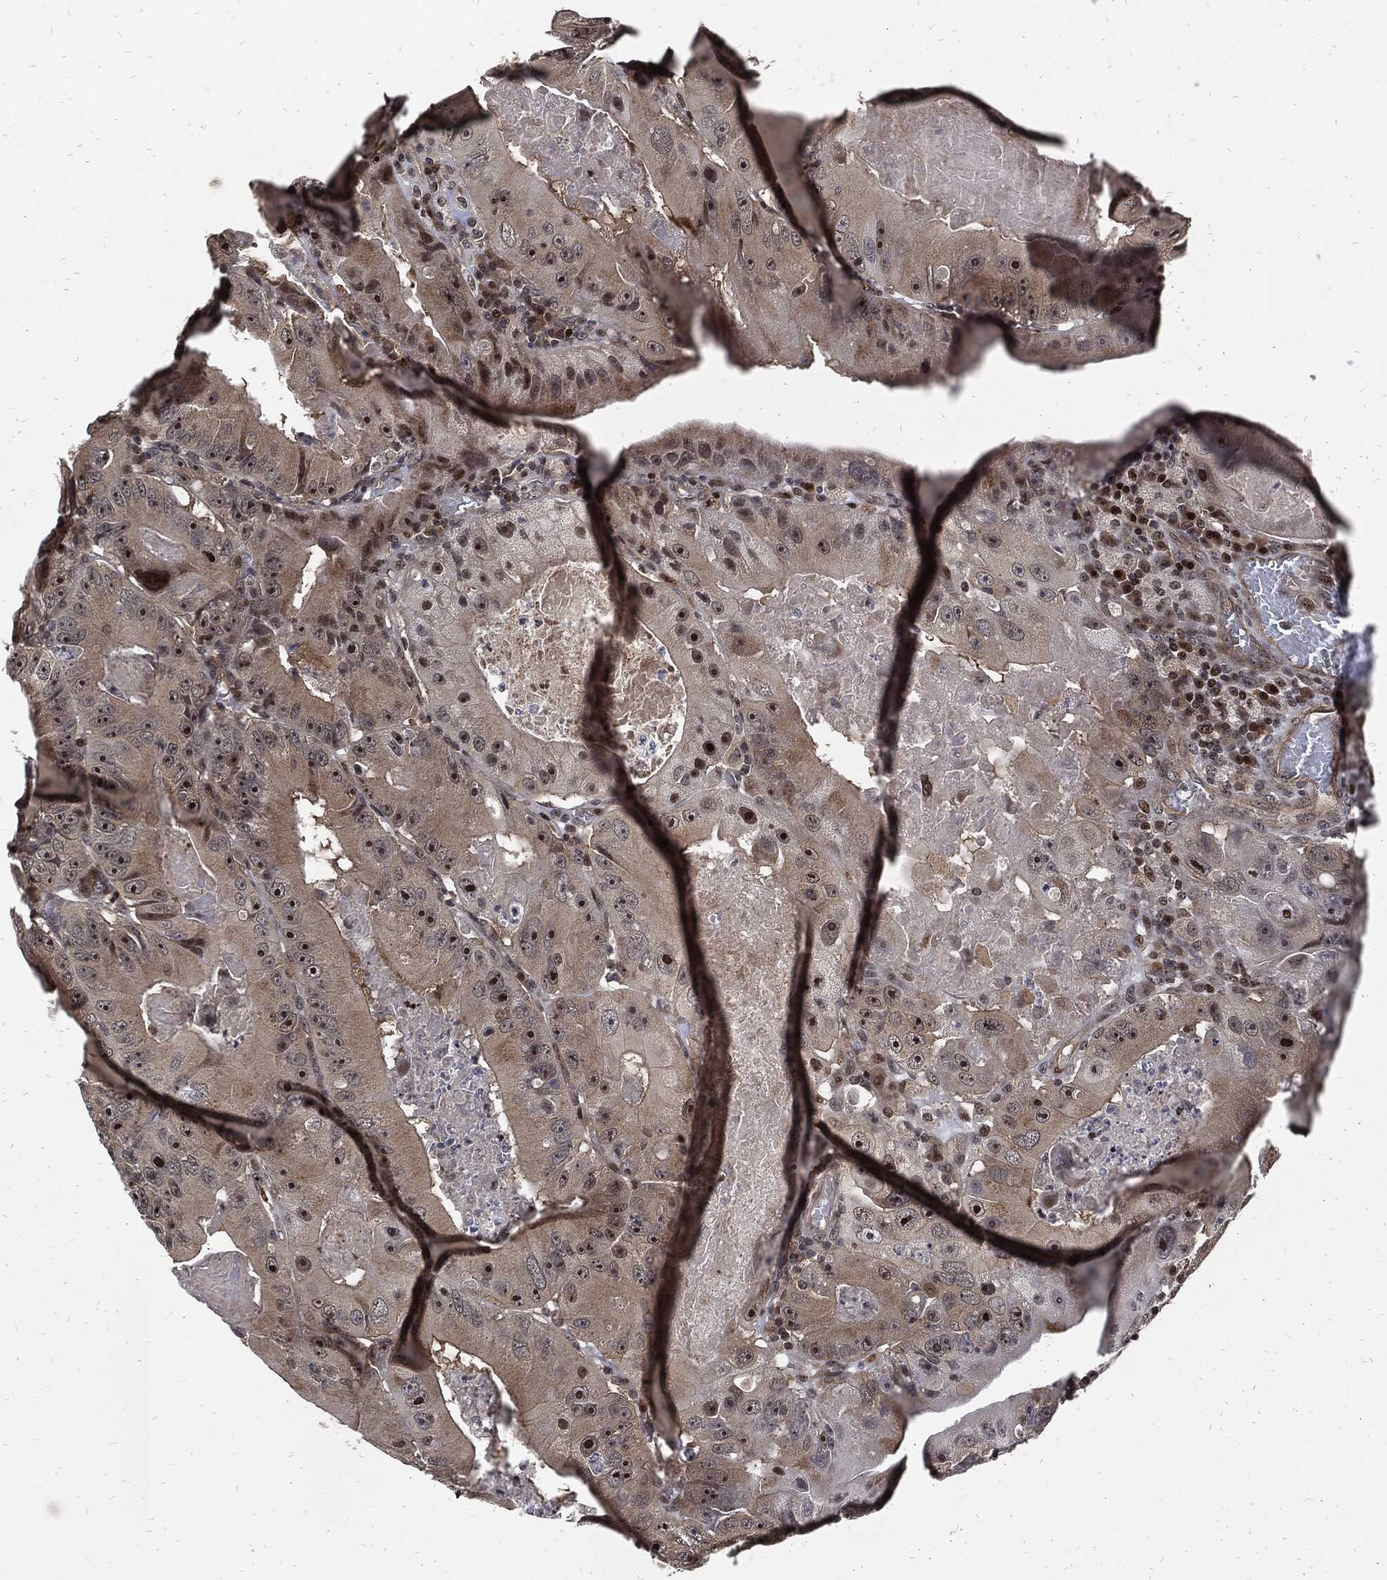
{"staining": {"intensity": "strong", "quantity": "25%-75%", "location": "nuclear"}, "tissue": "colorectal cancer", "cell_type": "Tumor cells", "image_type": "cancer", "snomed": [{"axis": "morphology", "description": "Adenocarcinoma, NOS"}, {"axis": "topography", "description": "Colon"}], "caption": "The photomicrograph exhibits staining of adenocarcinoma (colorectal), revealing strong nuclear protein expression (brown color) within tumor cells.", "gene": "ZNF775", "patient": {"sex": "female", "age": 86}}